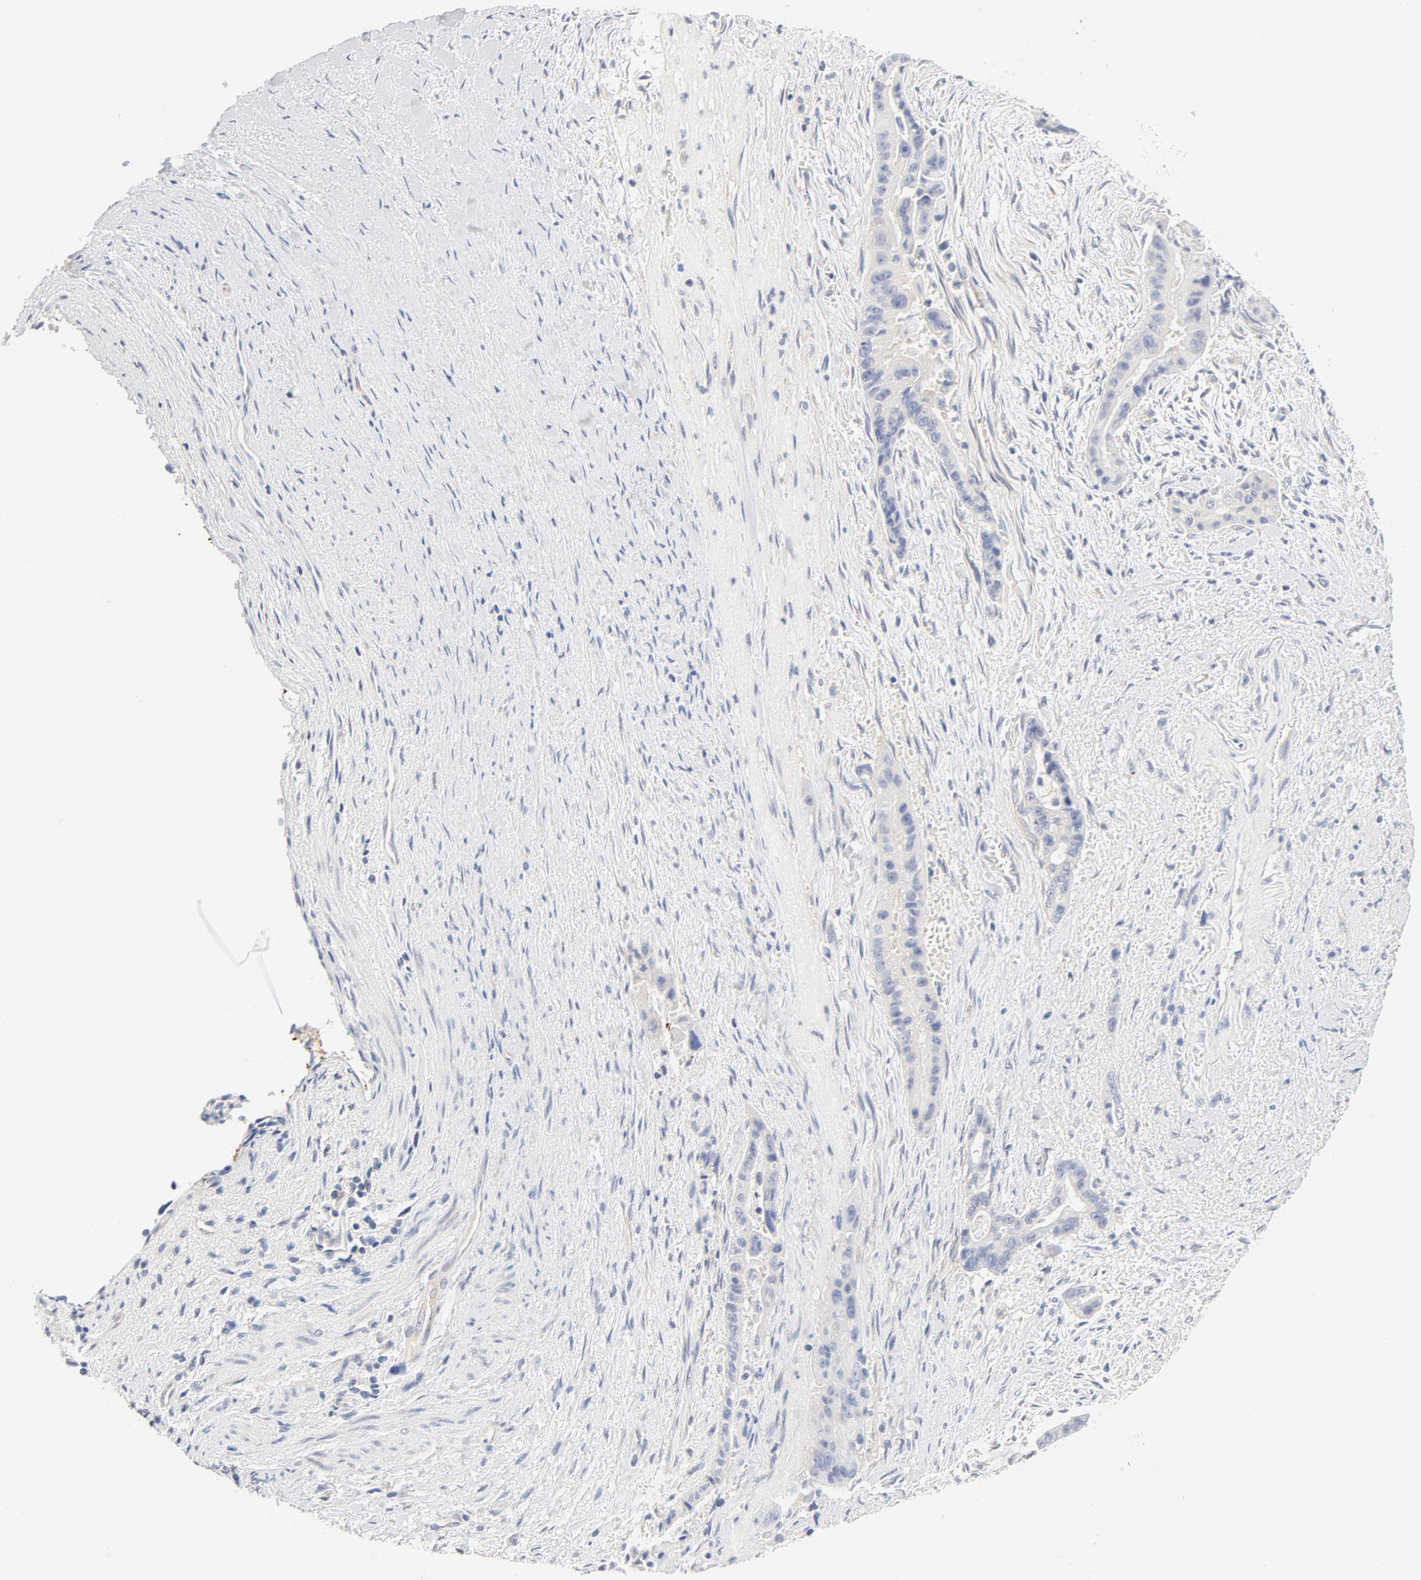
{"staining": {"intensity": "negative", "quantity": "none", "location": "none"}, "tissue": "liver cancer", "cell_type": "Tumor cells", "image_type": "cancer", "snomed": [{"axis": "morphology", "description": "Cholangiocarcinoma"}, {"axis": "topography", "description": "Liver"}], "caption": "This is an immunohistochemistry (IHC) photomicrograph of human liver cancer (cholangiocarcinoma). There is no staining in tumor cells.", "gene": "DYNC1H1", "patient": {"sex": "female", "age": 55}}